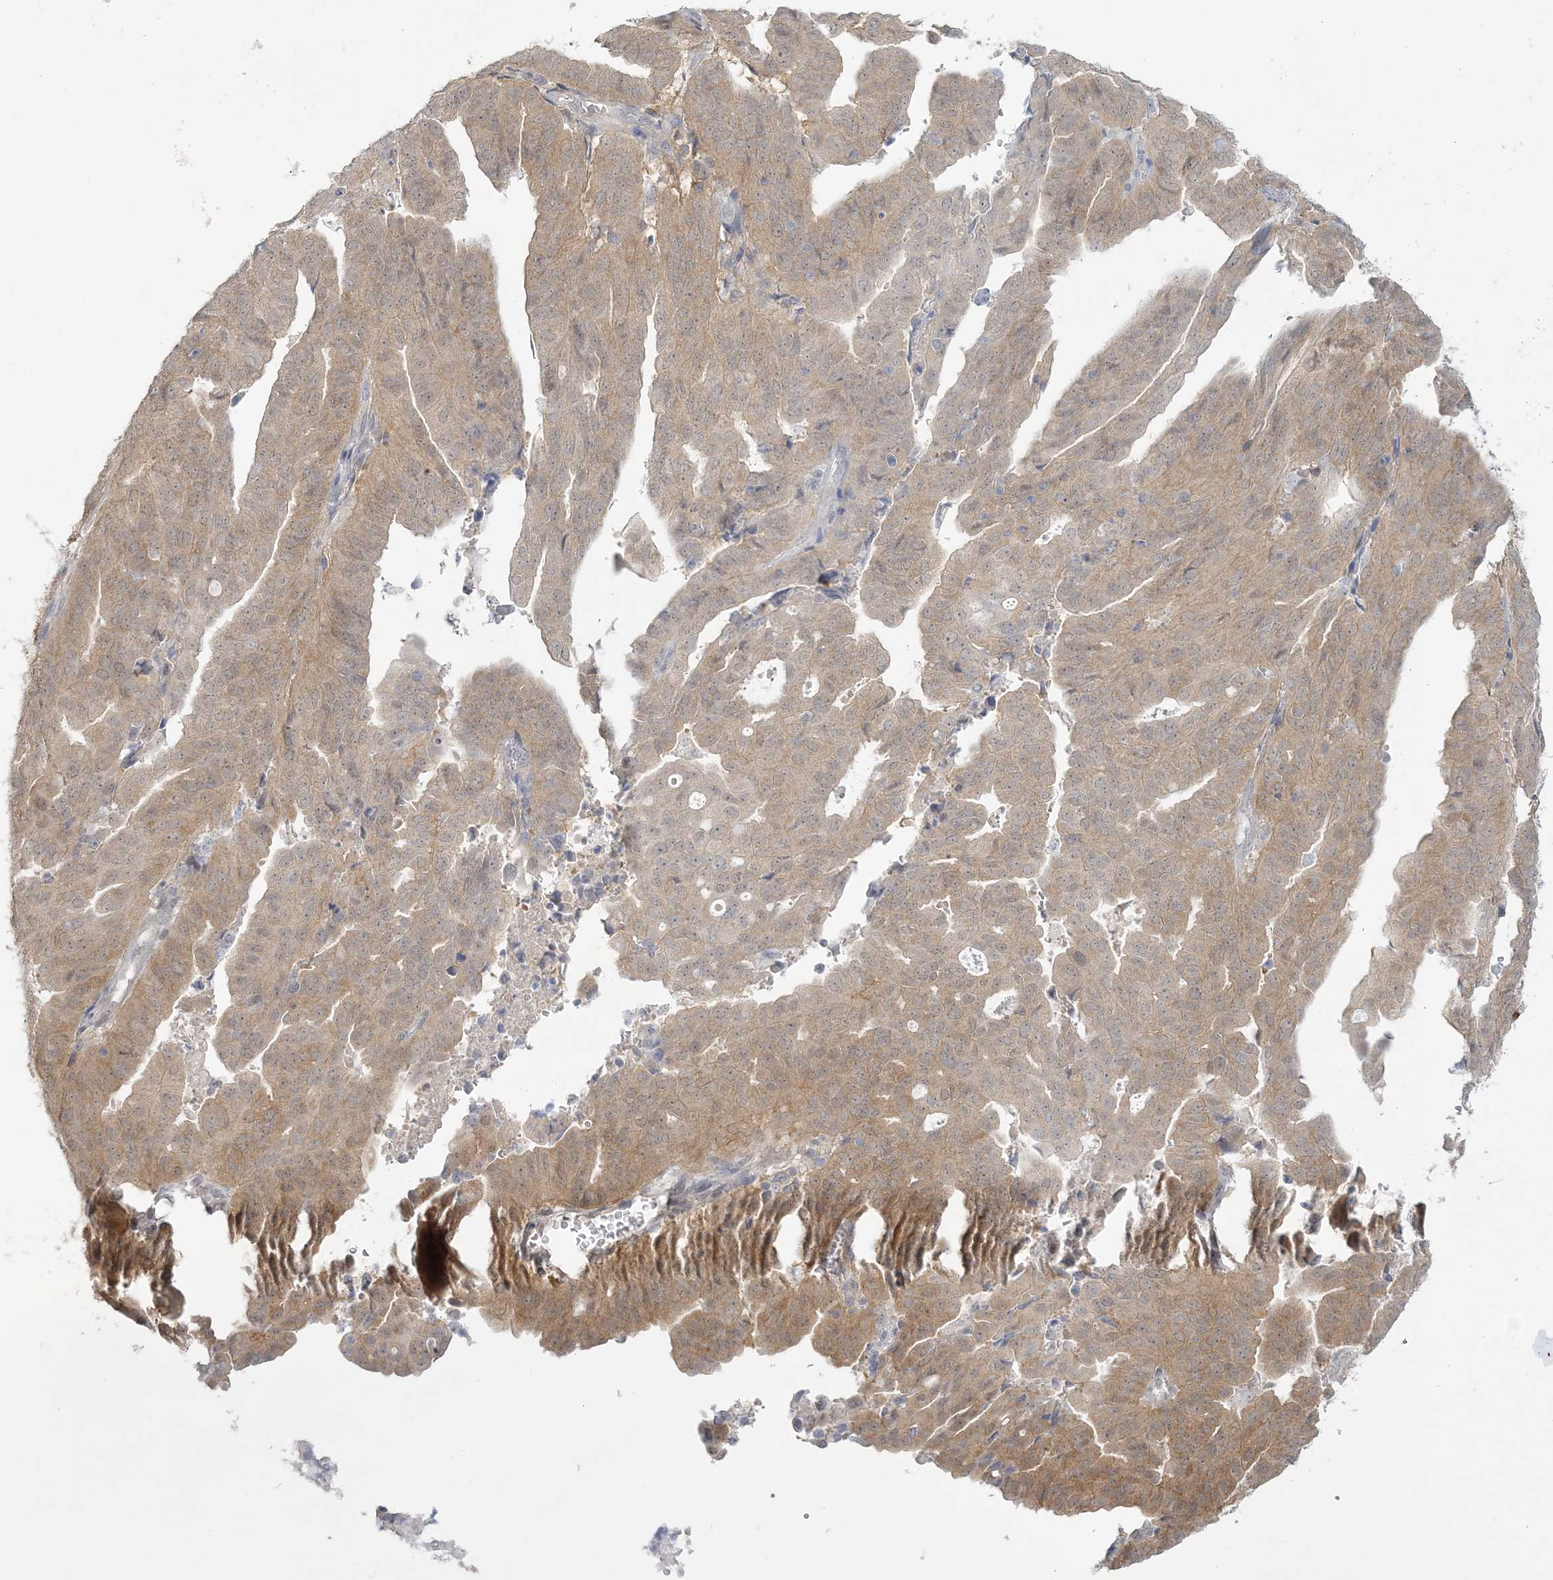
{"staining": {"intensity": "moderate", "quantity": ">75%", "location": "cytoplasmic/membranous"}, "tissue": "endometrial cancer", "cell_type": "Tumor cells", "image_type": "cancer", "snomed": [{"axis": "morphology", "description": "Adenocarcinoma, NOS"}, {"axis": "topography", "description": "Uterus"}], "caption": "Immunohistochemical staining of human endometrial cancer reveals medium levels of moderate cytoplasmic/membranous staining in about >75% of tumor cells. The staining was performed using DAB (3,3'-diaminobenzidine) to visualize the protein expression in brown, while the nuclei were stained in blue with hematoxylin (Magnification: 20x).", "gene": "ANKS1A", "patient": {"sex": "female", "age": 77}}